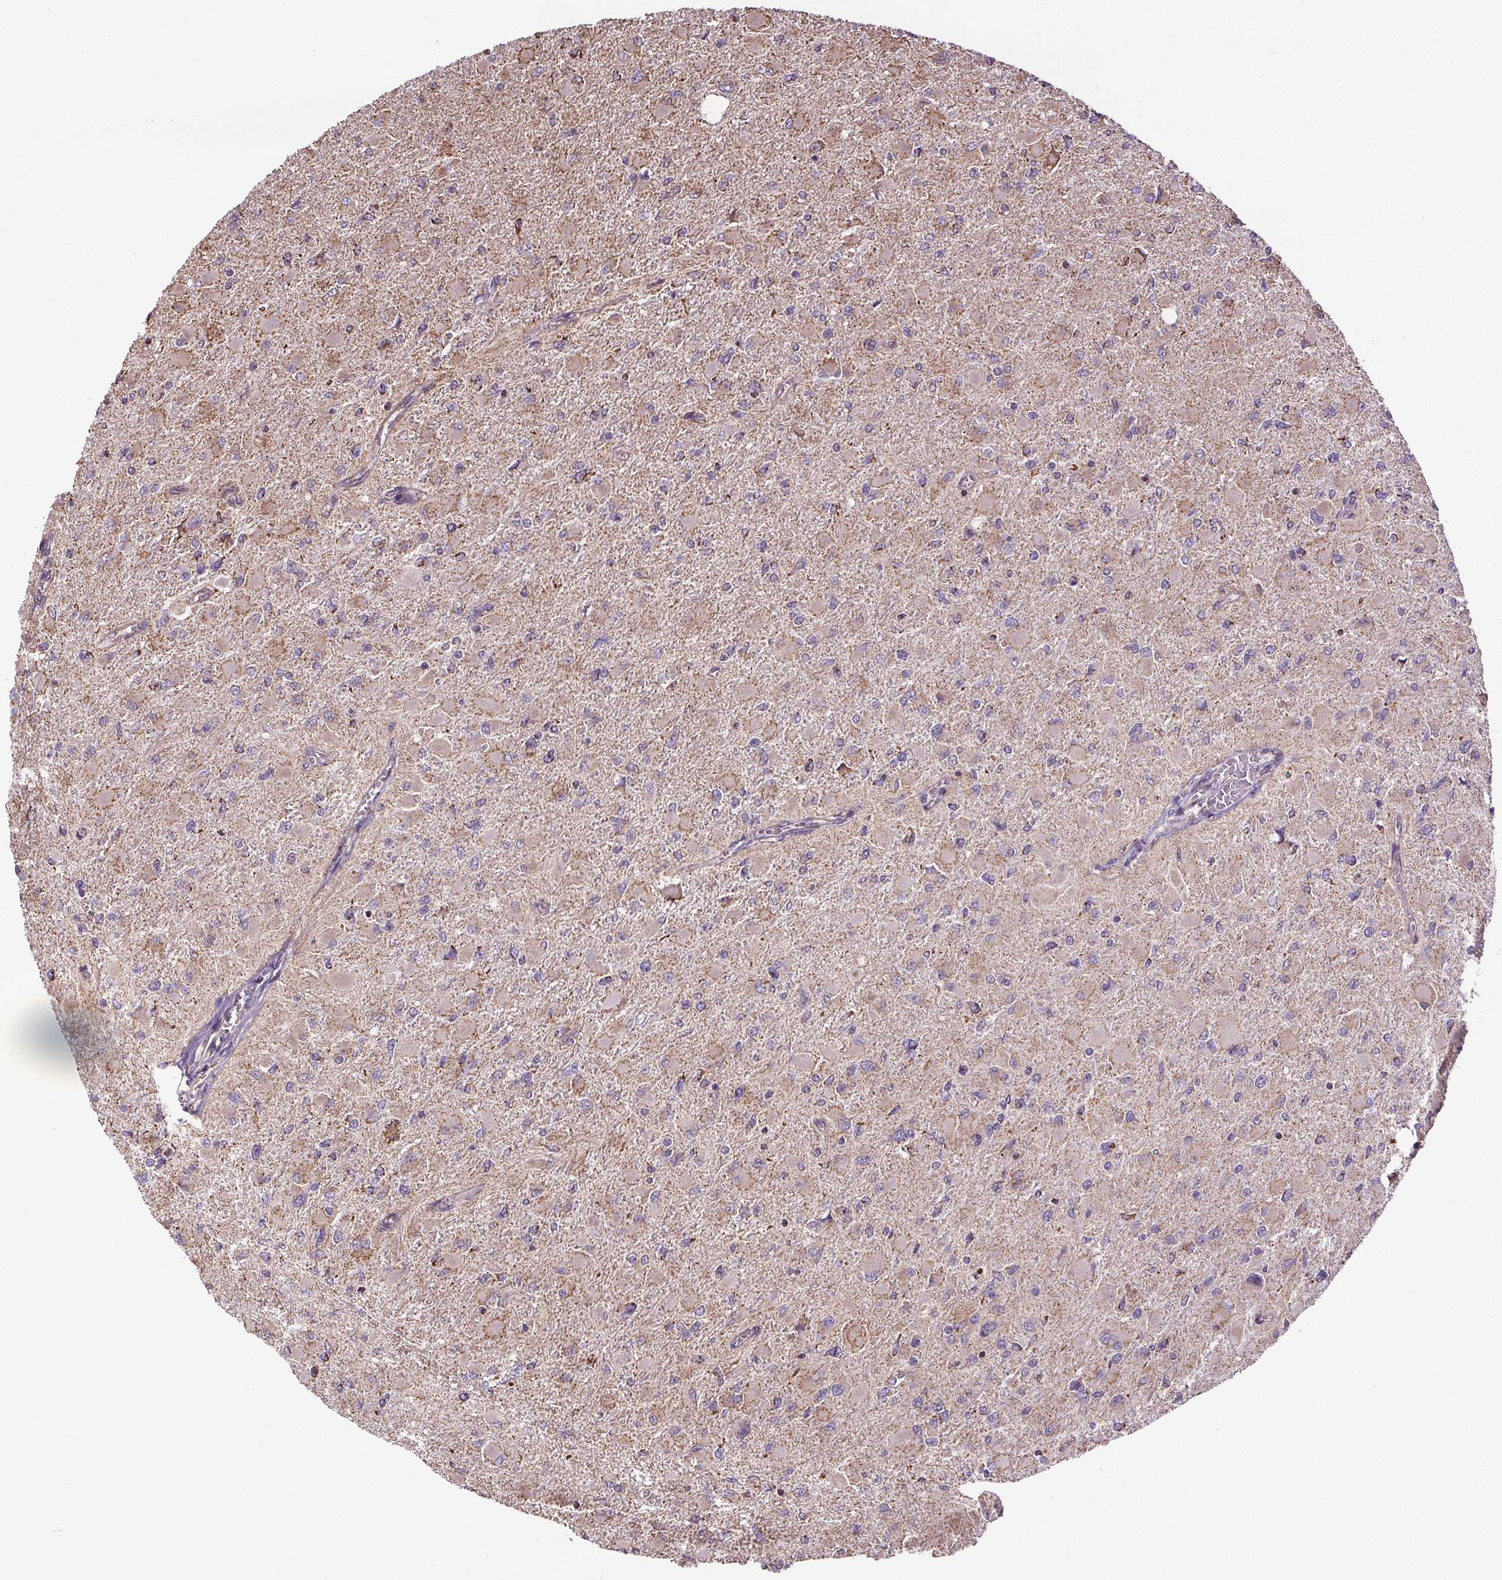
{"staining": {"intensity": "negative", "quantity": "none", "location": "none"}, "tissue": "glioma", "cell_type": "Tumor cells", "image_type": "cancer", "snomed": [{"axis": "morphology", "description": "Glioma, malignant, High grade"}, {"axis": "topography", "description": "Cerebral cortex"}], "caption": "Tumor cells show no significant protein staining in malignant glioma (high-grade).", "gene": "ZNF548", "patient": {"sex": "female", "age": 36}}